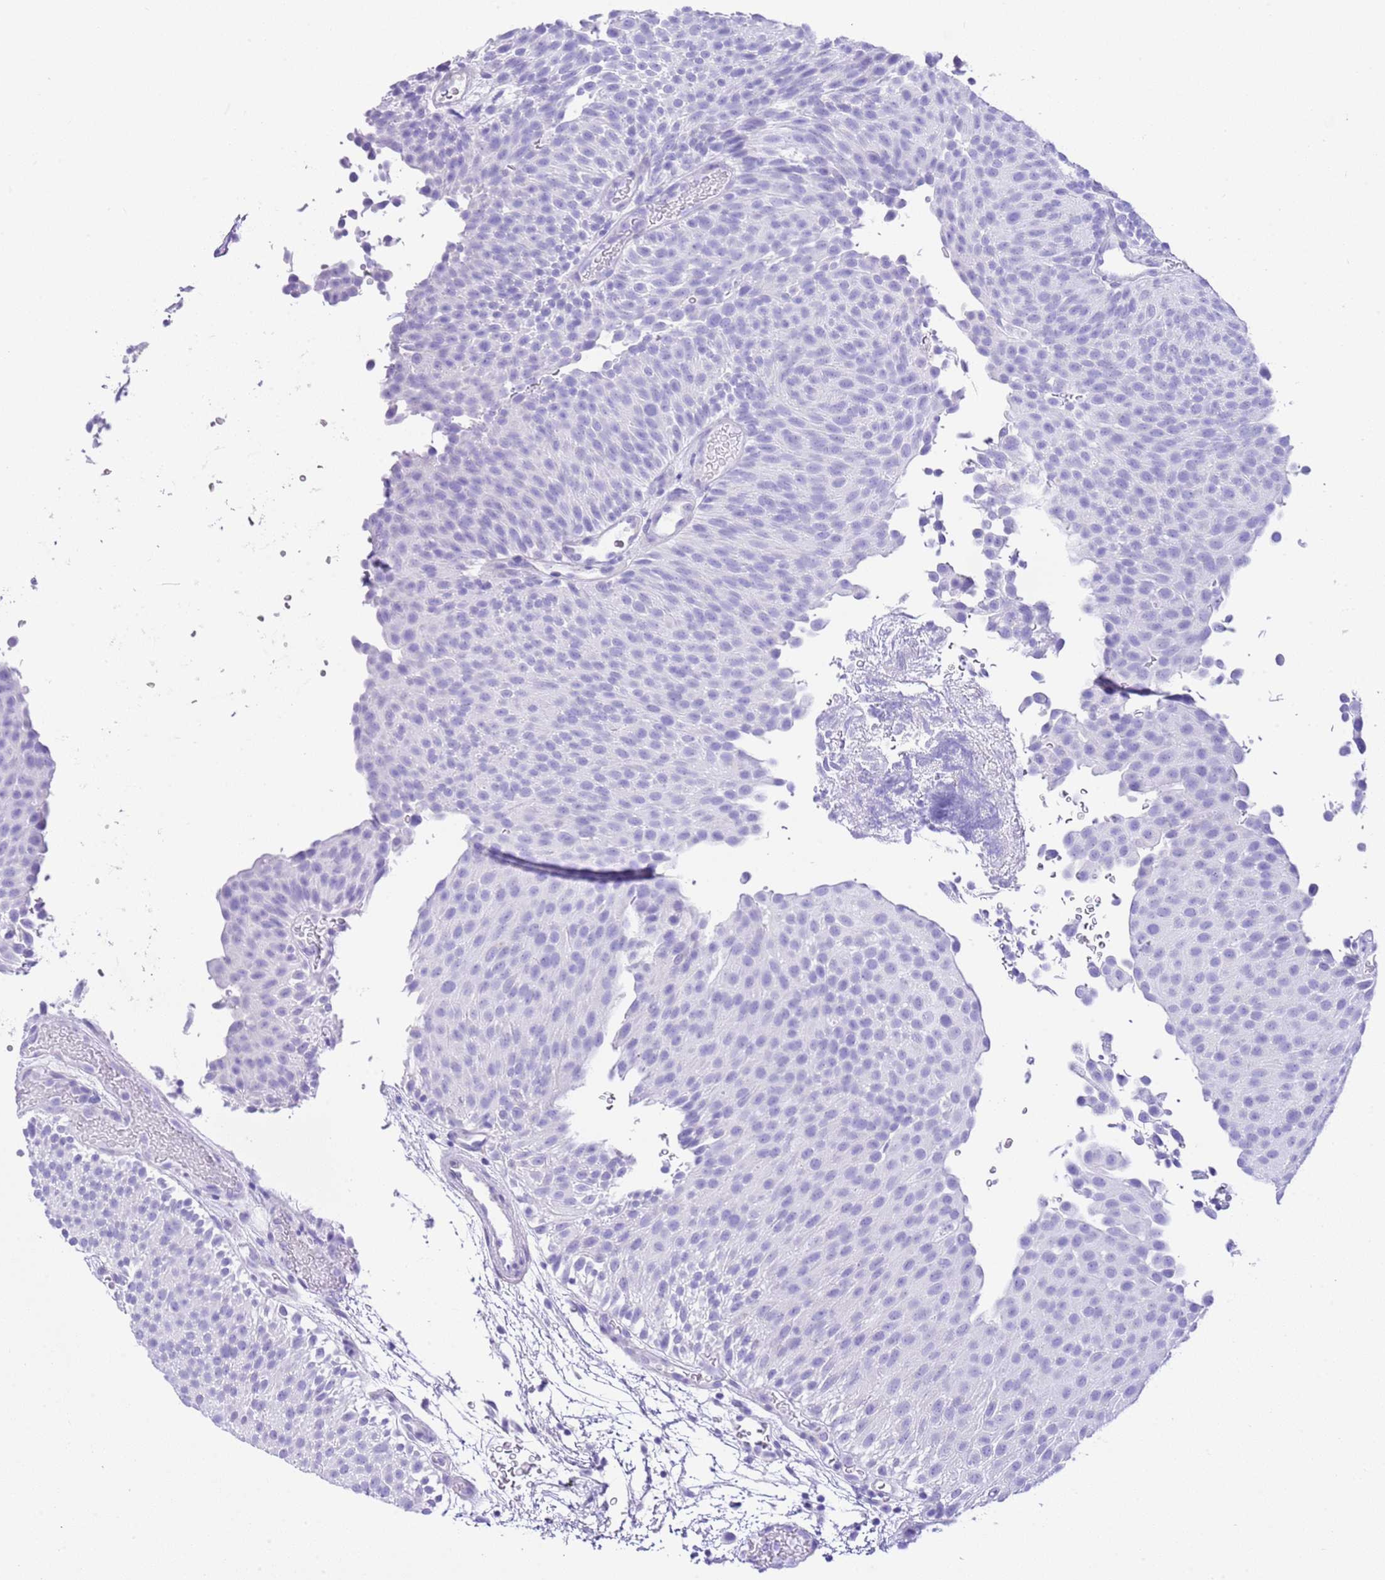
{"staining": {"intensity": "negative", "quantity": "none", "location": "none"}, "tissue": "urothelial cancer", "cell_type": "Tumor cells", "image_type": "cancer", "snomed": [{"axis": "morphology", "description": "Urothelial carcinoma, Low grade"}, {"axis": "topography", "description": "Urinary bladder"}], "caption": "Urothelial carcinoma (low-grade) was stained to show a protein in brown. There is no significant positivity in tumor cells.", "gene": "KCNC1", "patient": {"sex": "male", "age": 78}}